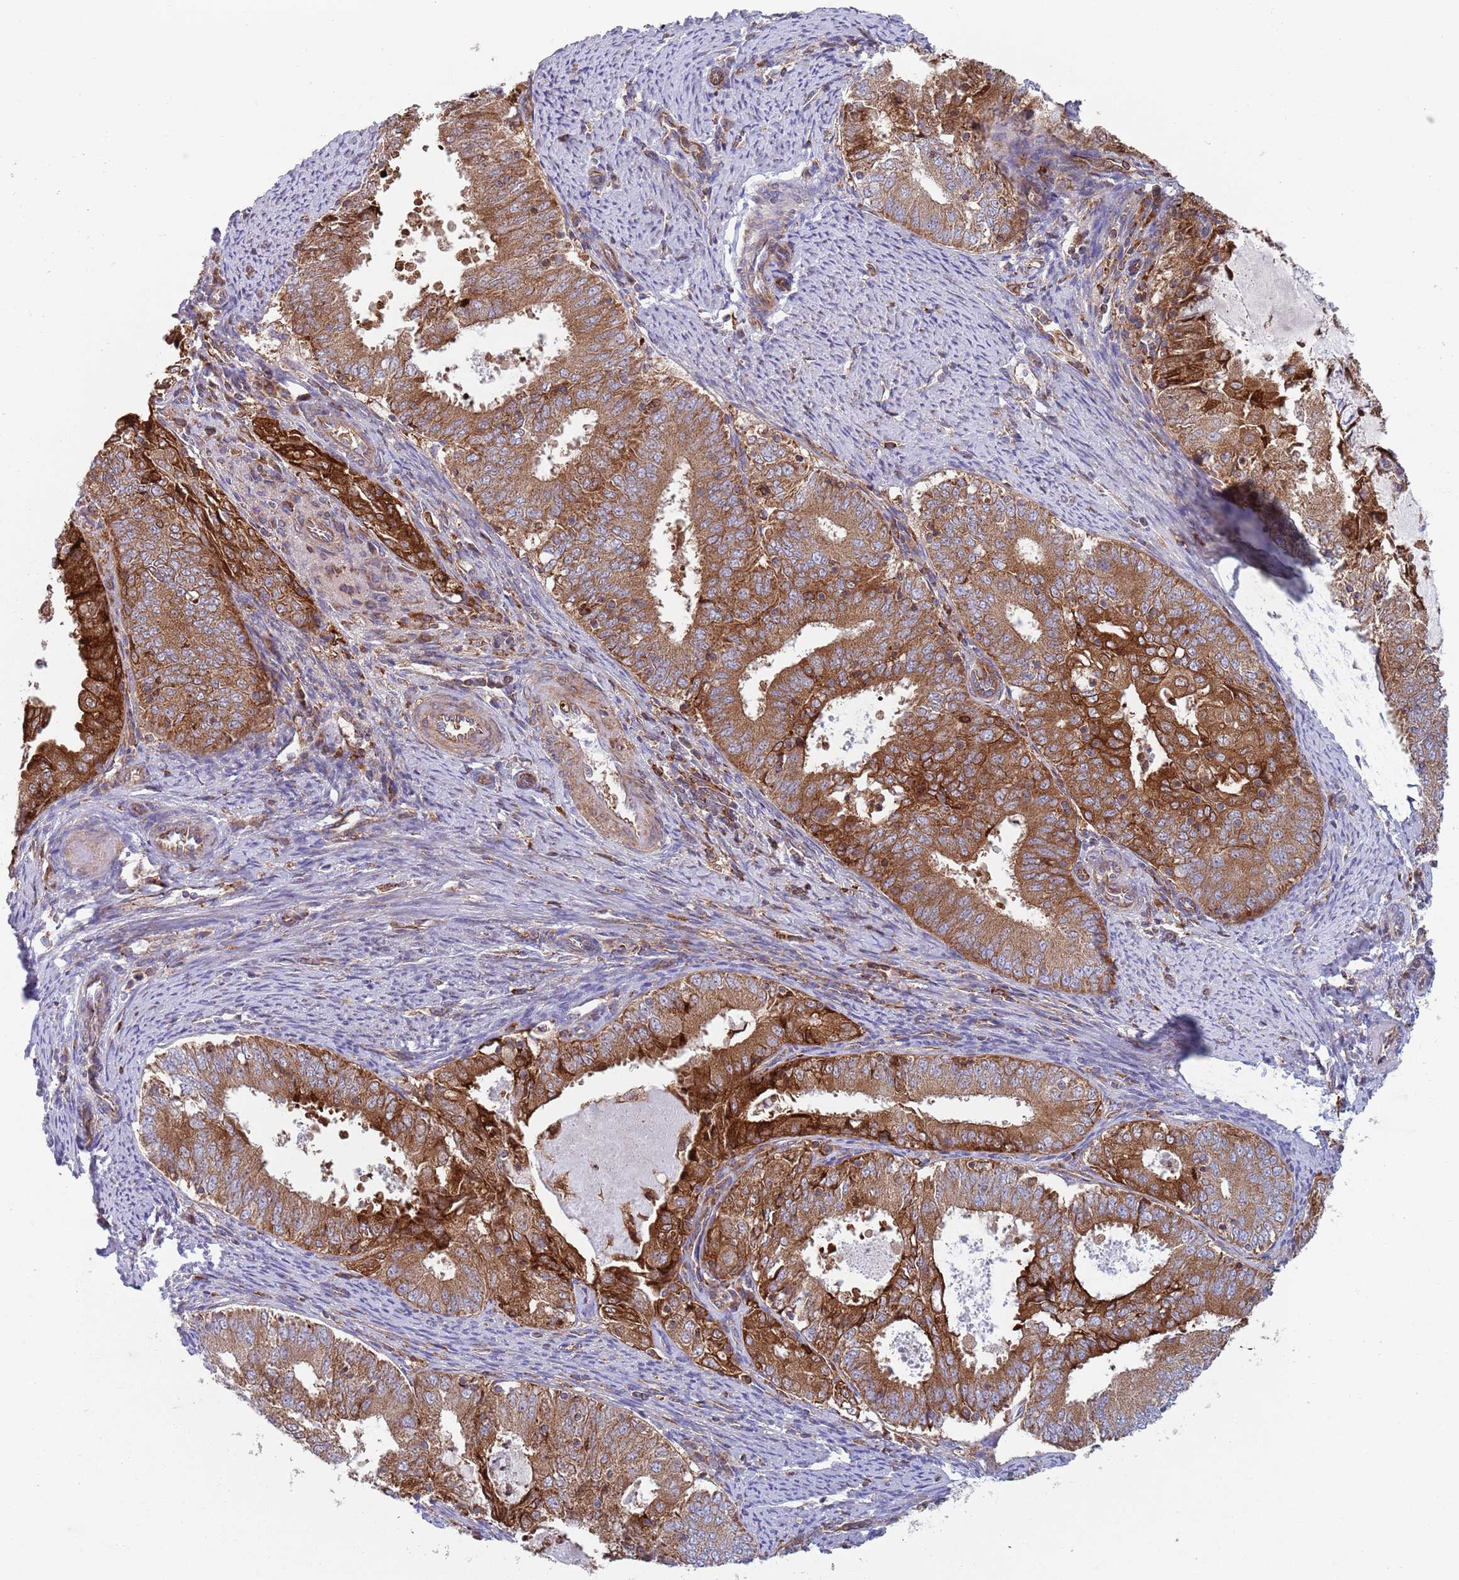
{"staining": {"intensity": "strong", "quantity": ">75%", "location": "cytoplasmic/membranous"}, "tissue": "endometrial cancer", "cell_type": "Tumor cells", "image_type": "cancer", "snomed": [{"axis": "morphology", "description": "Adenocarcinoma, NOS"}, {"axis": "topography", "description": "Endometrium"}], "caption": "Endometrial adenocarcinoma stained for a protein shows strong cytoplasmic/membranous positivity in tumor cells.", "gene": "ZMYM5", "patient": {"sex": "female", "age": 57}}